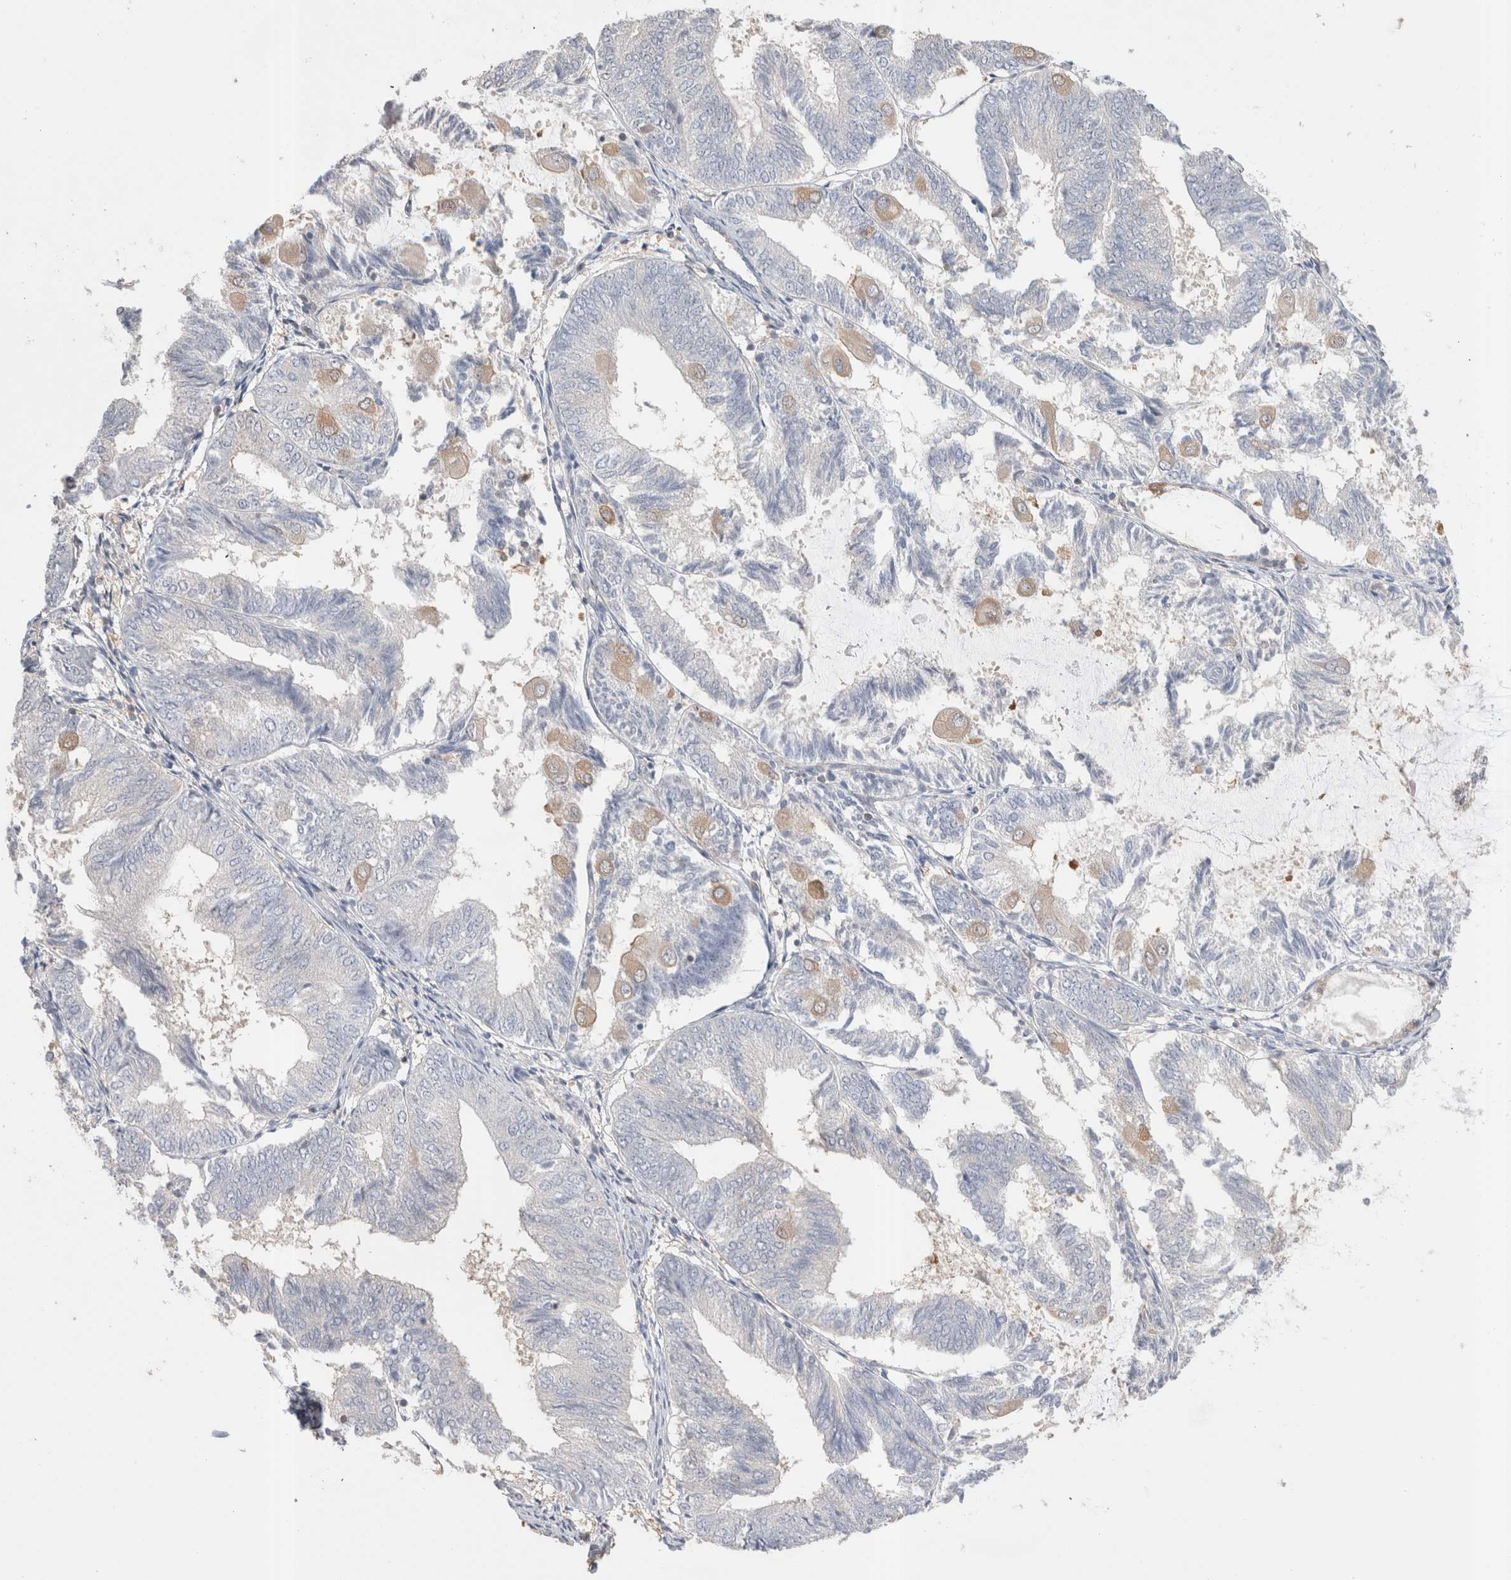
{"staining": {"intensity": "weak", "quantity": "<25%", "location": "cytoplasmic/membranous"}, "tissue": "endometrial cancer", "cell_type": "Tumor cells", "image_type": "cancer", "snomed": [{"axis": "morphology", "description": "Adenocarcinoma, NOS"}, {"axis": "topography", "description": "Endometrium"}], "caption": "Endometrial cancer was stained to show a protein in brown. There is no significant positivity in tumor cells.", "gene": "CAPN2", "patient": {"sex": "female", "age": 81}}